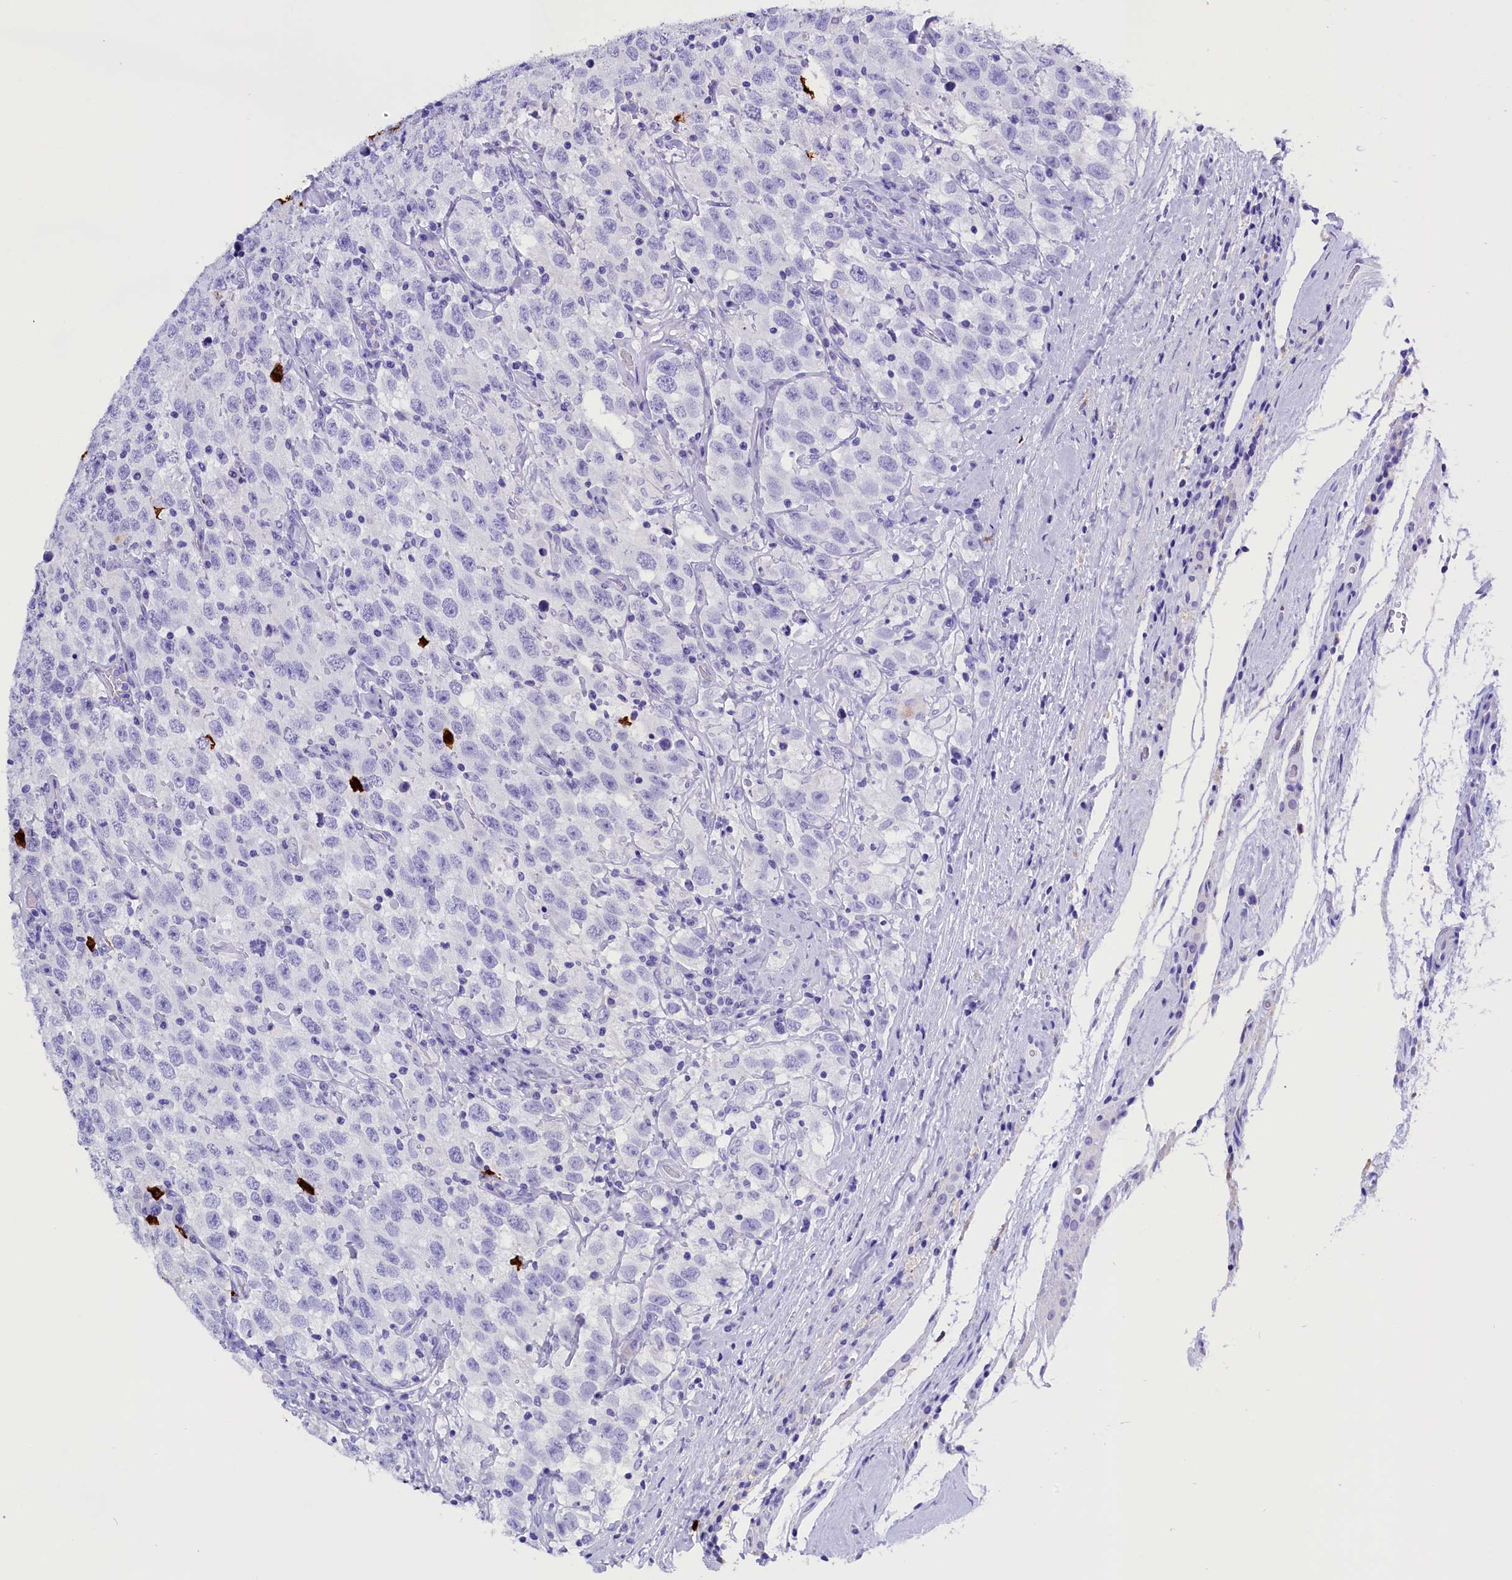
{"staining": {"intensity": "negative", "quantity": "none", "location": "none"}, "tissue": "testis cancer", "cell_type": "Tumor cells", "image_type": "cancer", "snomed": [{"axis": "morphology", "description": "Seminoma, NOS"}, {"axis": "topography", "description": "Testis"}], "caption": "Human testis cancer (seminoma) stained for a protein using IHC exhibits no expression in tumor cells.", "gene": "CLC", "patient": {"sex": "male", "age": 41}}